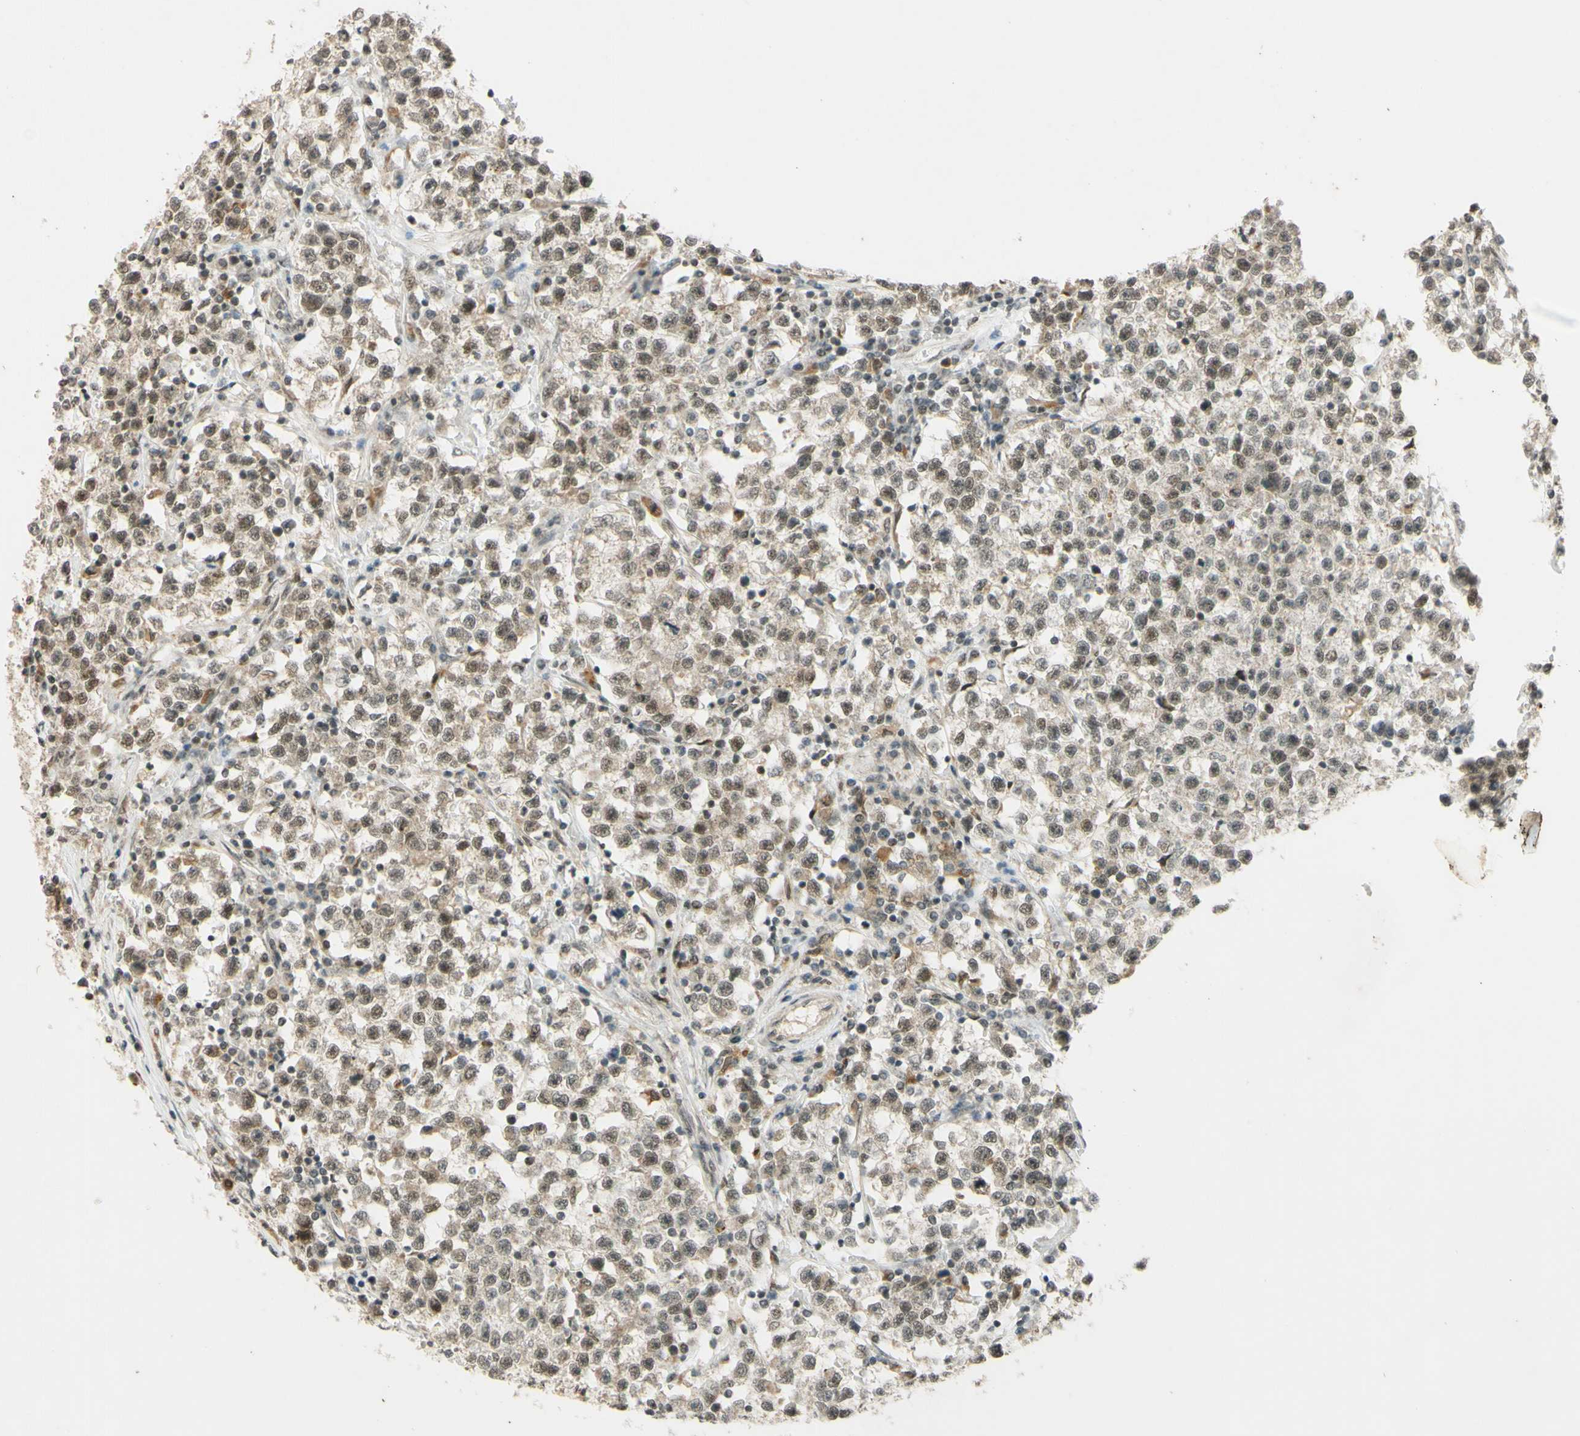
{"staining": {"intensity": "moderate", "quantity": ">75%", "location": "nuclear"}, "tissue": "testis cancer", "cell_type": "Tumor cells", "image_type": "cancer", "snomed": [{"axis": "morphology", "description": "Seminoma, NOS"}, {"axis": "topography", "description": "Testis"}], "caption": "Immunohistochemical staining of human testis cancer (seminoma) reveals moderate nuclear protein expression in approximately >75% of tumor cells.", "gene": "SMARCB1", "patient": {"sex": "male", "age": 22}}